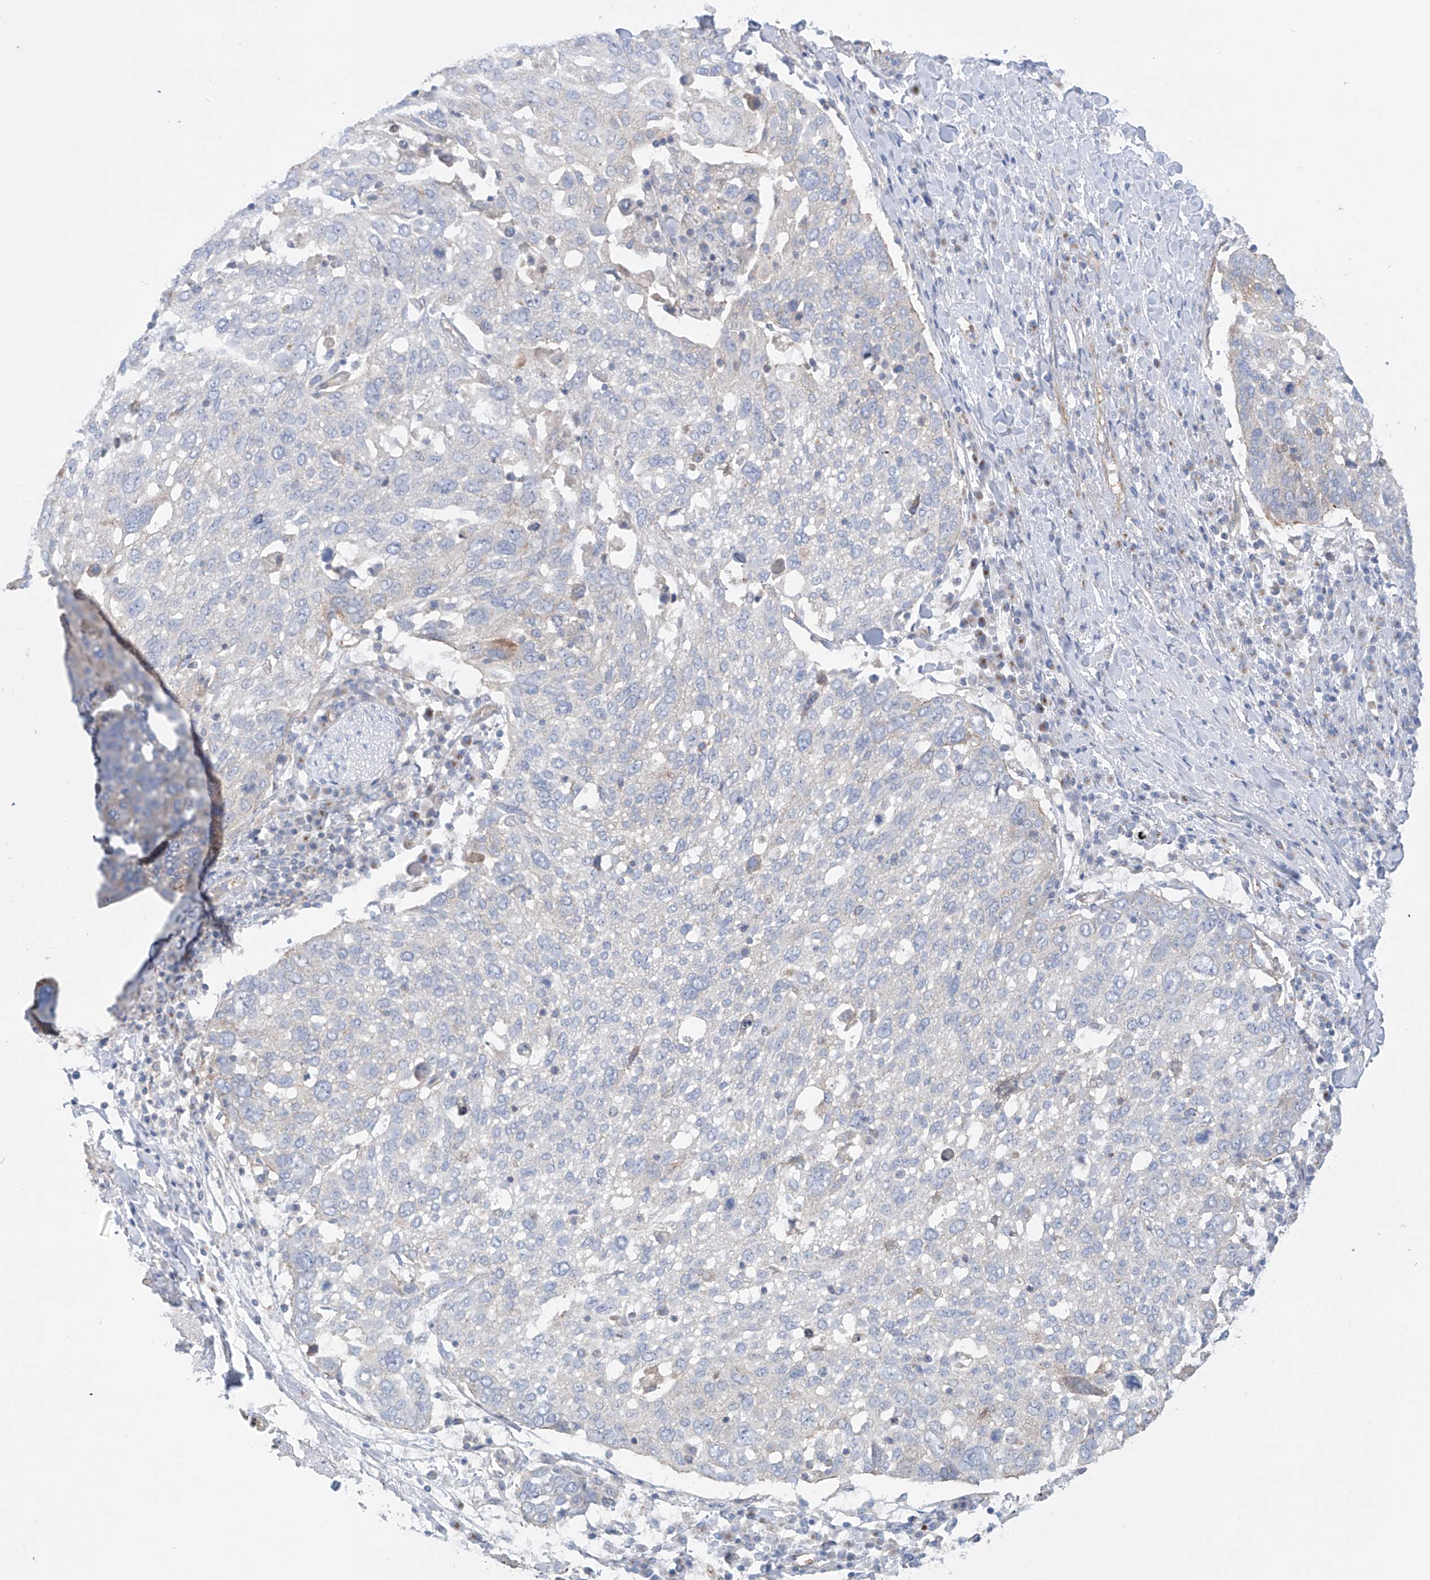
{"staining": {"intensity": "negative", "quantity": "none", "location": "none"}, "tissue": "lung cancer", "cell_type": "Tumor cells", "image_type": "cancer", "snomed": [{"axis": "morphology", "description": "Squamous cell carcinoma, NOS"}, {"axis": "topography", "description": "Lung"}], "caption": "A high-resolution image shows immunohistochemistry staining of lung cancer (squamous cell carcinoma), which shows no significant positivity in tumor cells.", "gene": "TMEM209", "patient": {"sex": "male", "age": 65}}